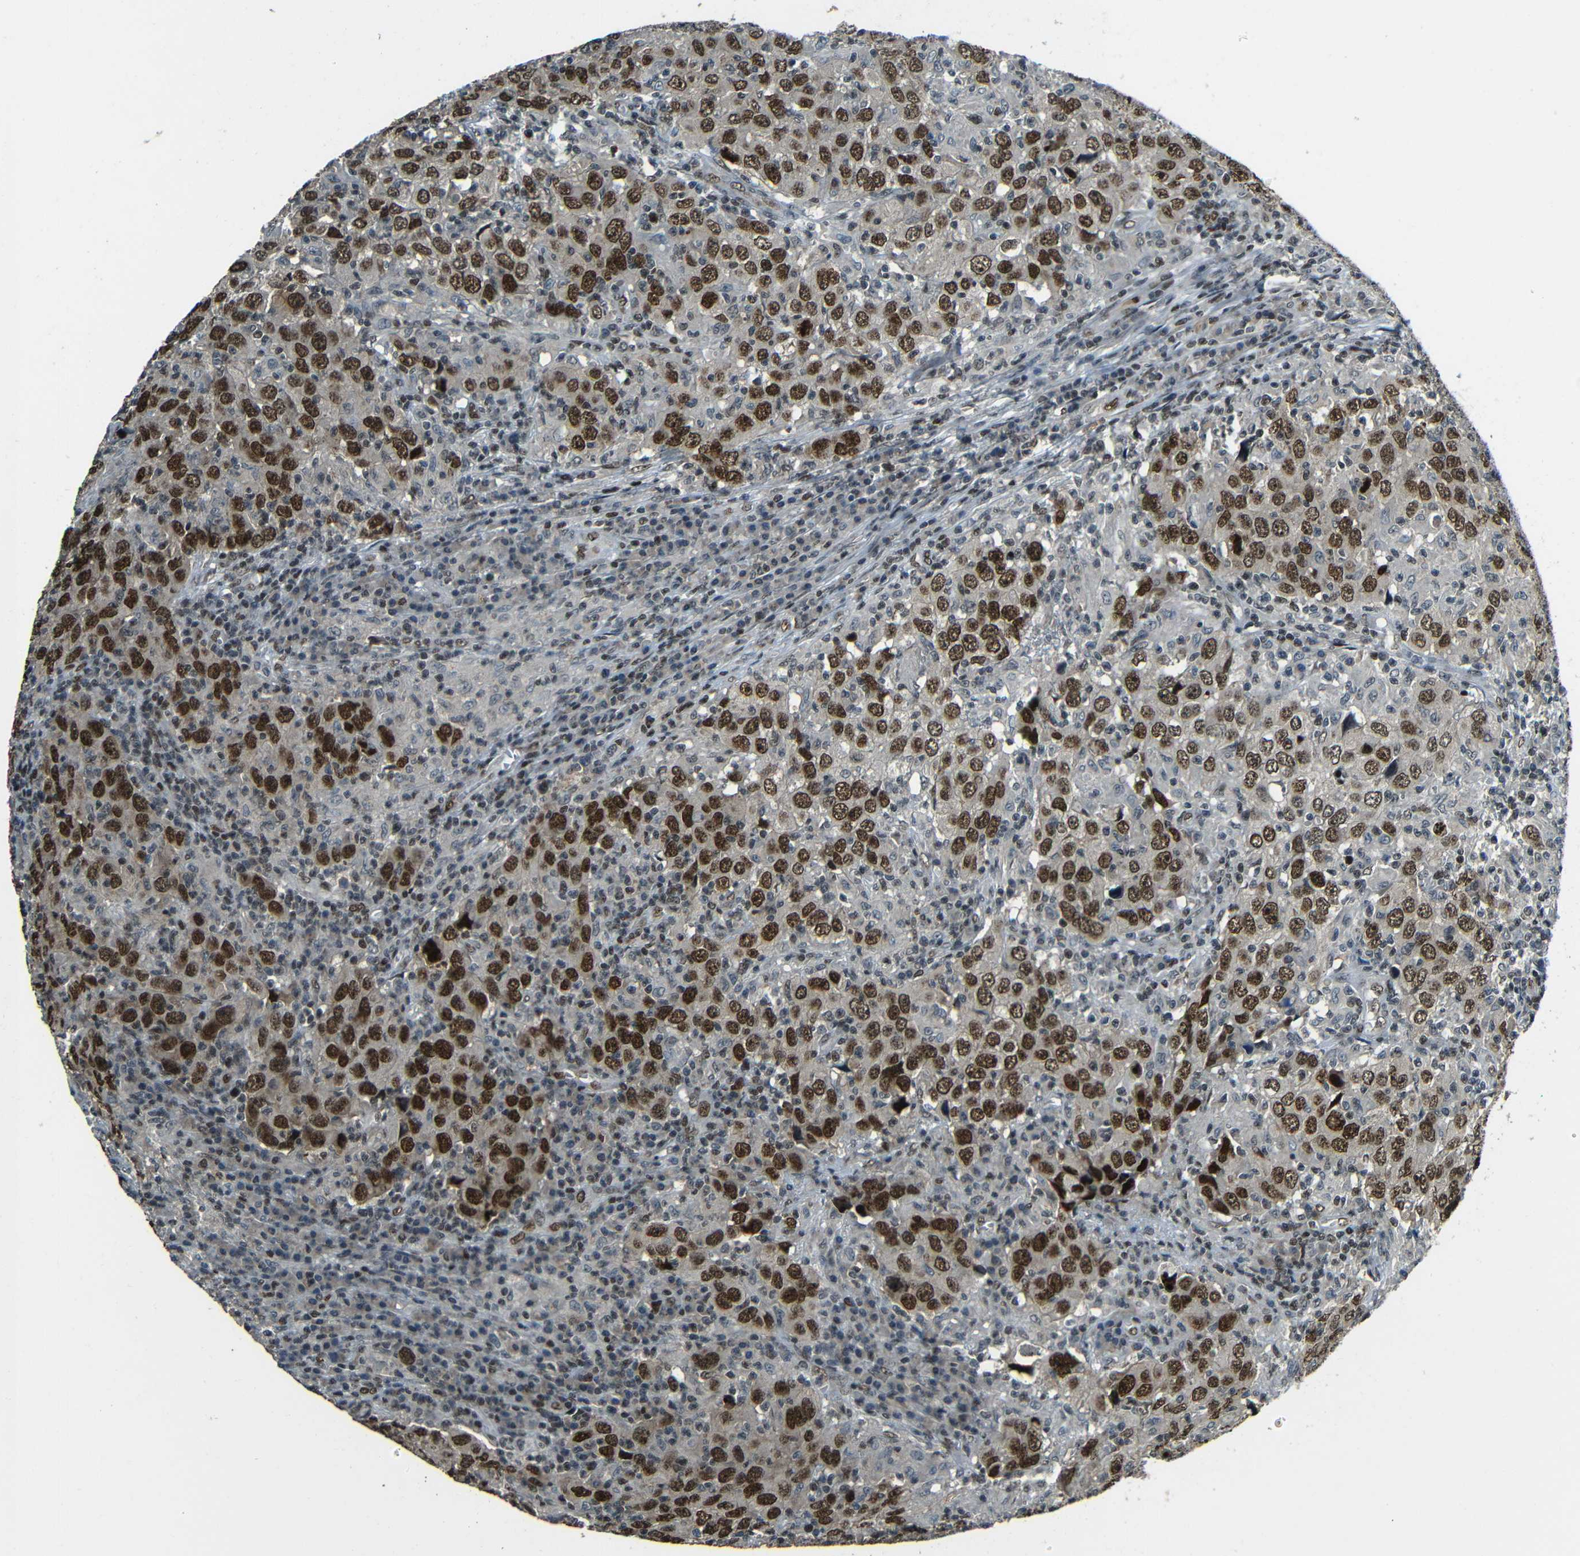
{"staining": {"intensity": "strong", "quantity": ">75%", "location": "nuclear"}, "tissue": "head and neck cancer", "cell_type": "Tumor cells", "image_type": "cancer", "snomed": [{"axis": "morphology", "description": "Adenocarcinoma, NOS"}, {"axis": "topography", "description": "Salivary gland"}, {"axis": "topography", "description": "Head-Neck"}], "caption": "Protein expression analysis of head and neck cancer (adenocarcinoma) reveals strong nuclear staining in about >75% of tumor cells.", "gene": "PSIP1", "patient": {"sex": "female", "age": 65}}